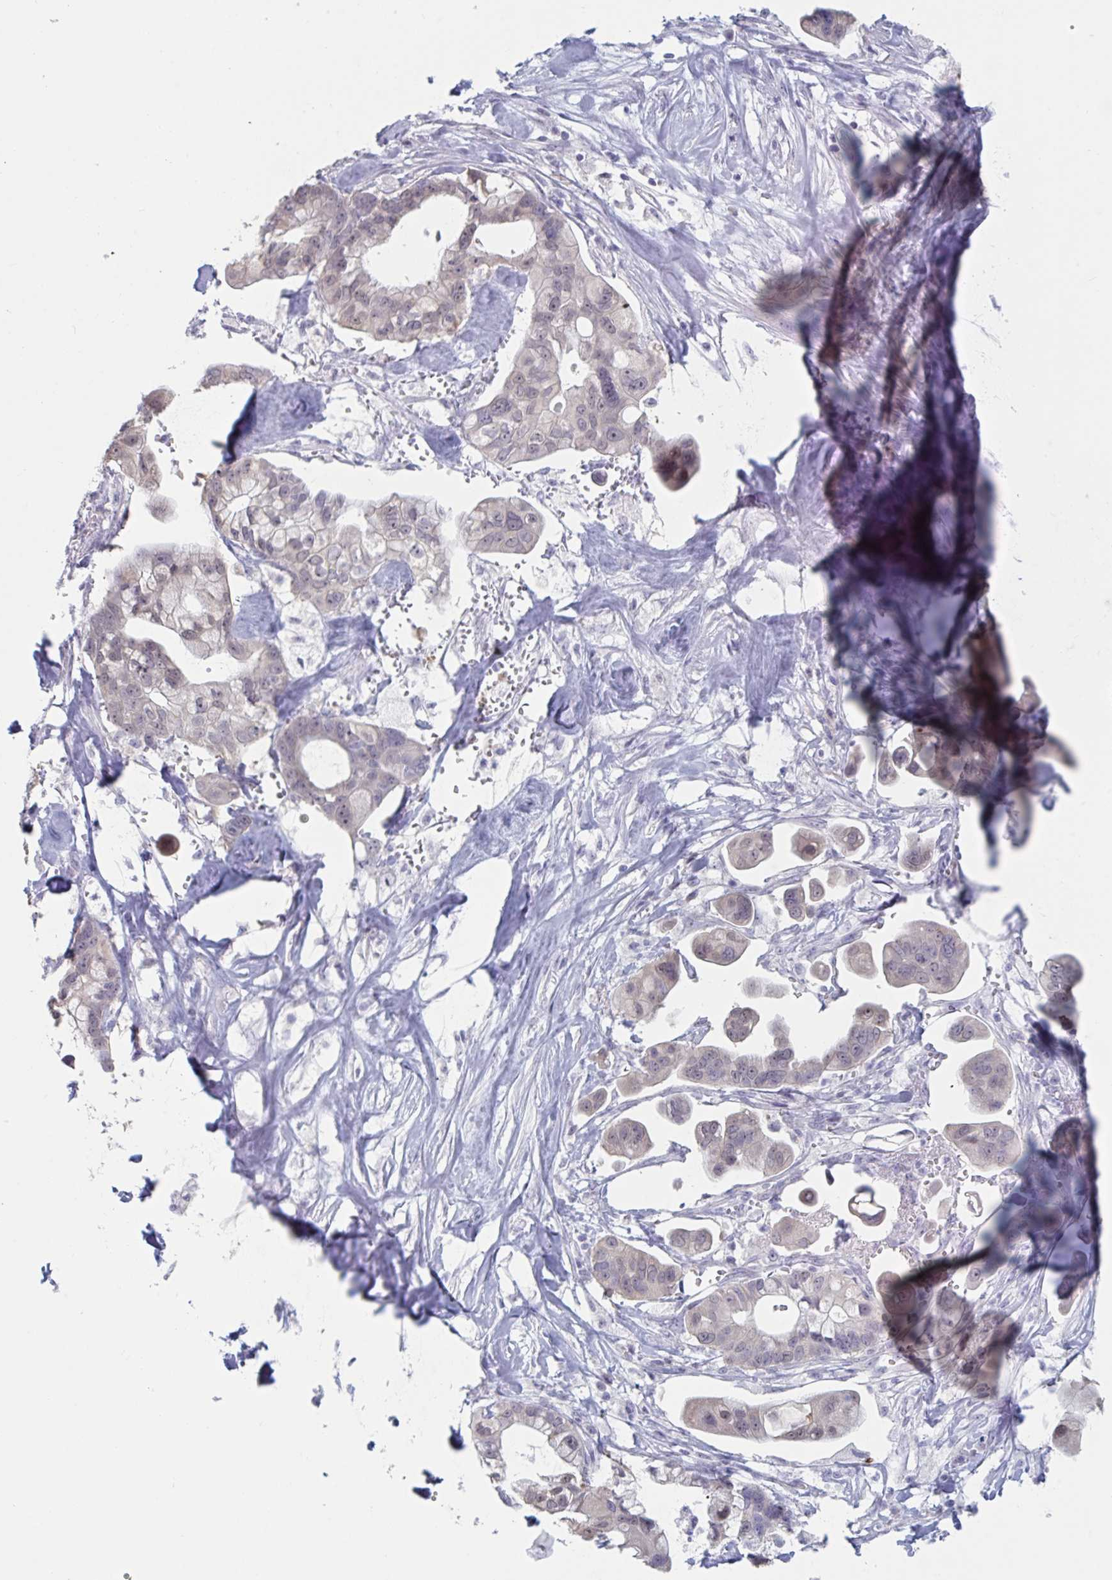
{"staining": {"intensity": "weak", "quantity": "25%-75%", "location": "nuclear"}, "tissue": "pancreatic cancer", "cell_type": "Tumor cells", "image_type": "cancer", "snomed": [{"axis": "morphology", "description": "Adenocarcinoma, NOS"}, {"axis": "topography", "description": "Pancreas"}], "caption": "A photomicrograph of human adenocarcinoma (pancreatic) stained for a protein reveals weak nuclear brown staining in tumor cells.", "gene": "FOXA1", "patient": {"sex": "male", "age": 68}}